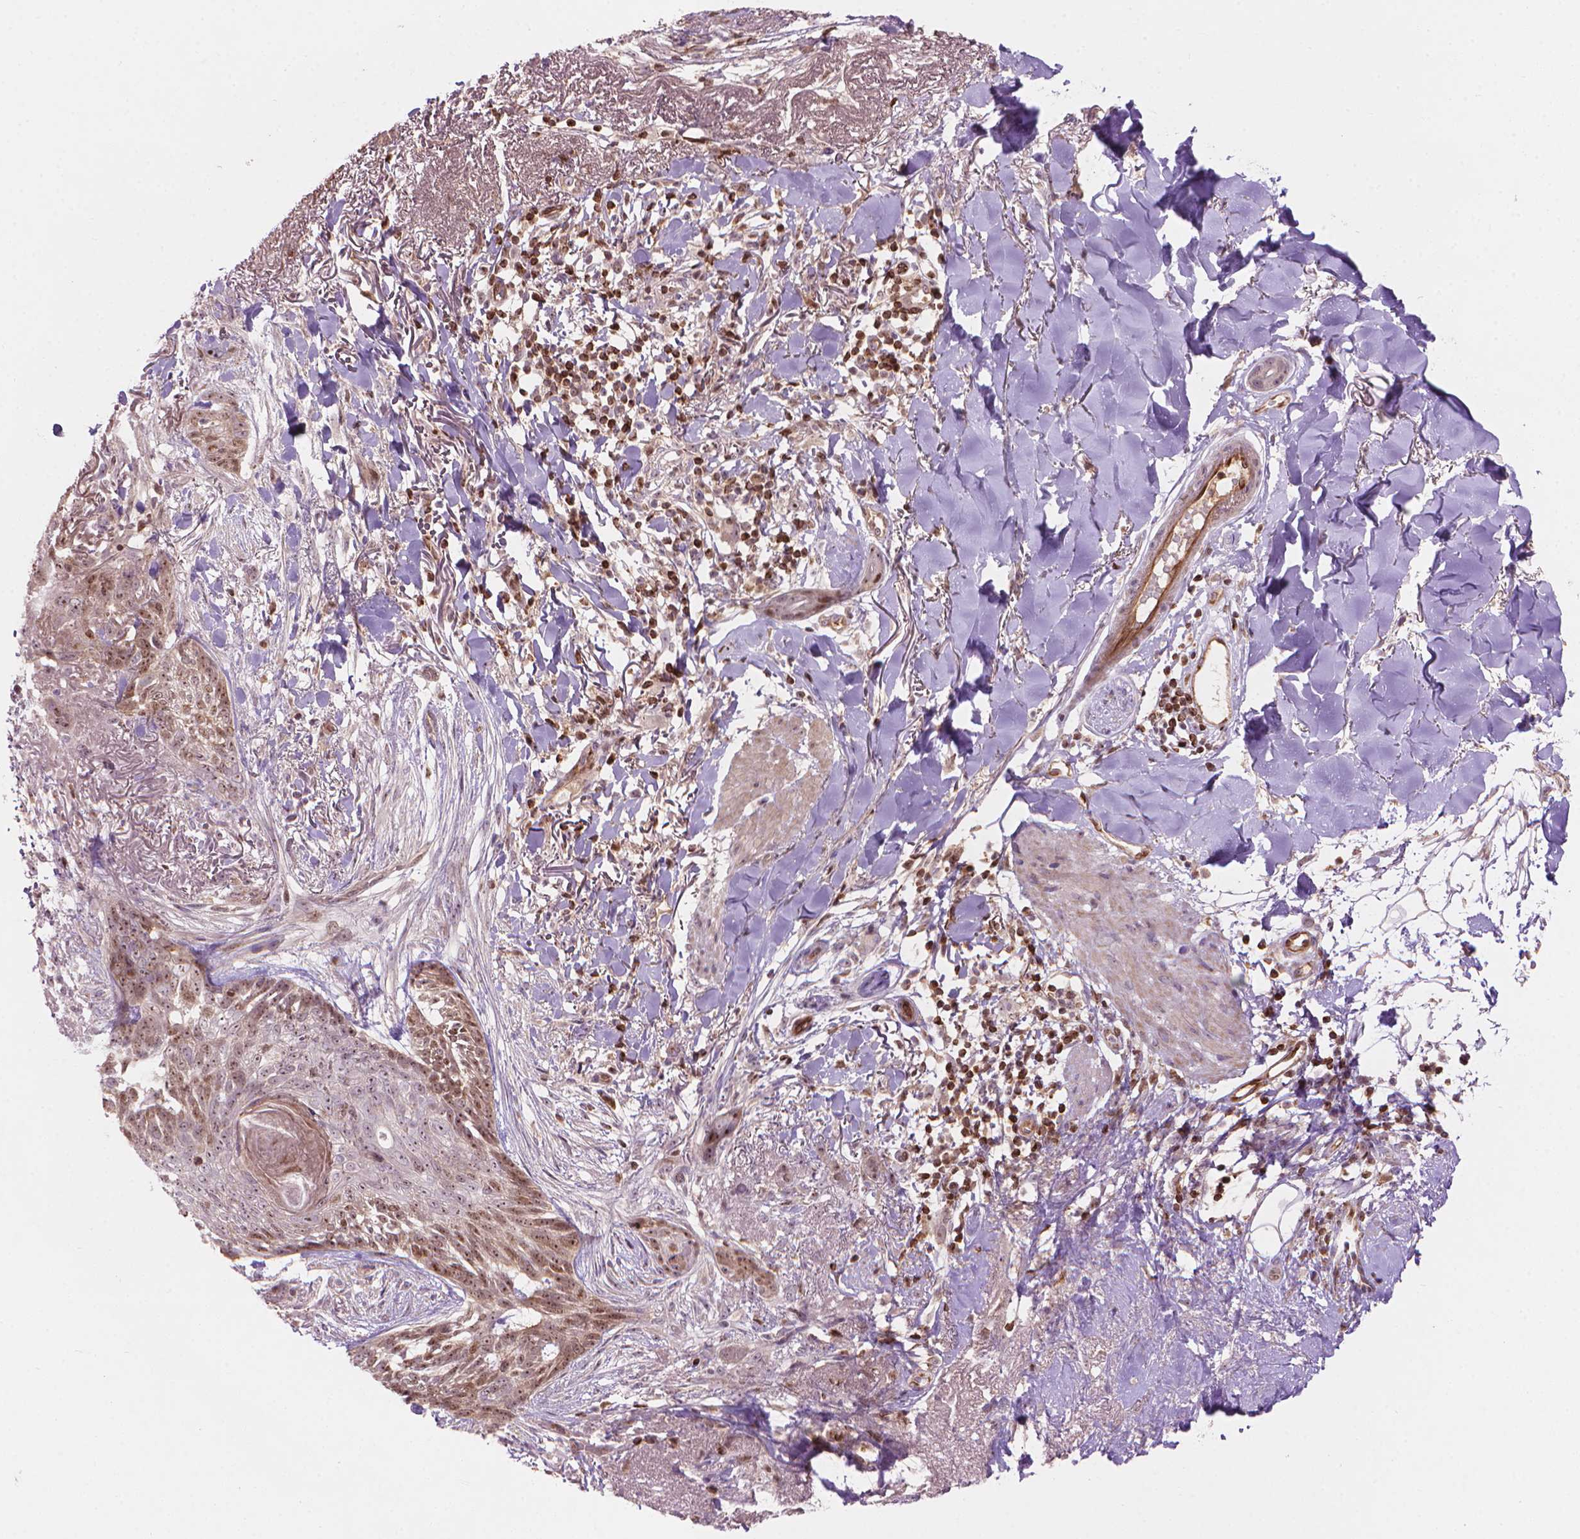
{"staining": {"intensity": "weak", "quantity": "25%-75%", "location": "cytoplasmic/membranous,nuclear"}, "tissue": "skin cancer", "cell_type": "Tumor cells", "image_type": "cancer", "snomed": [{"axis": "morphology", "description": "Normal tissue, NOS"}, {"axis": "morphology", "description": "Basal cell carcinoma"}, {"axis": "topography", "description": "Skin"}], "caption": "IHC of human skin cancer (basal cell carcinoma) demonstrates low levels of weak cytoplasmic/membranous and nuclear positivity in approximately 25%-75% of tumor cells. (DAB = brown stain, brightfield microscopy at high magnification).", "gene": "SMC2", "patient": {"sex": "male", "age": 84}}